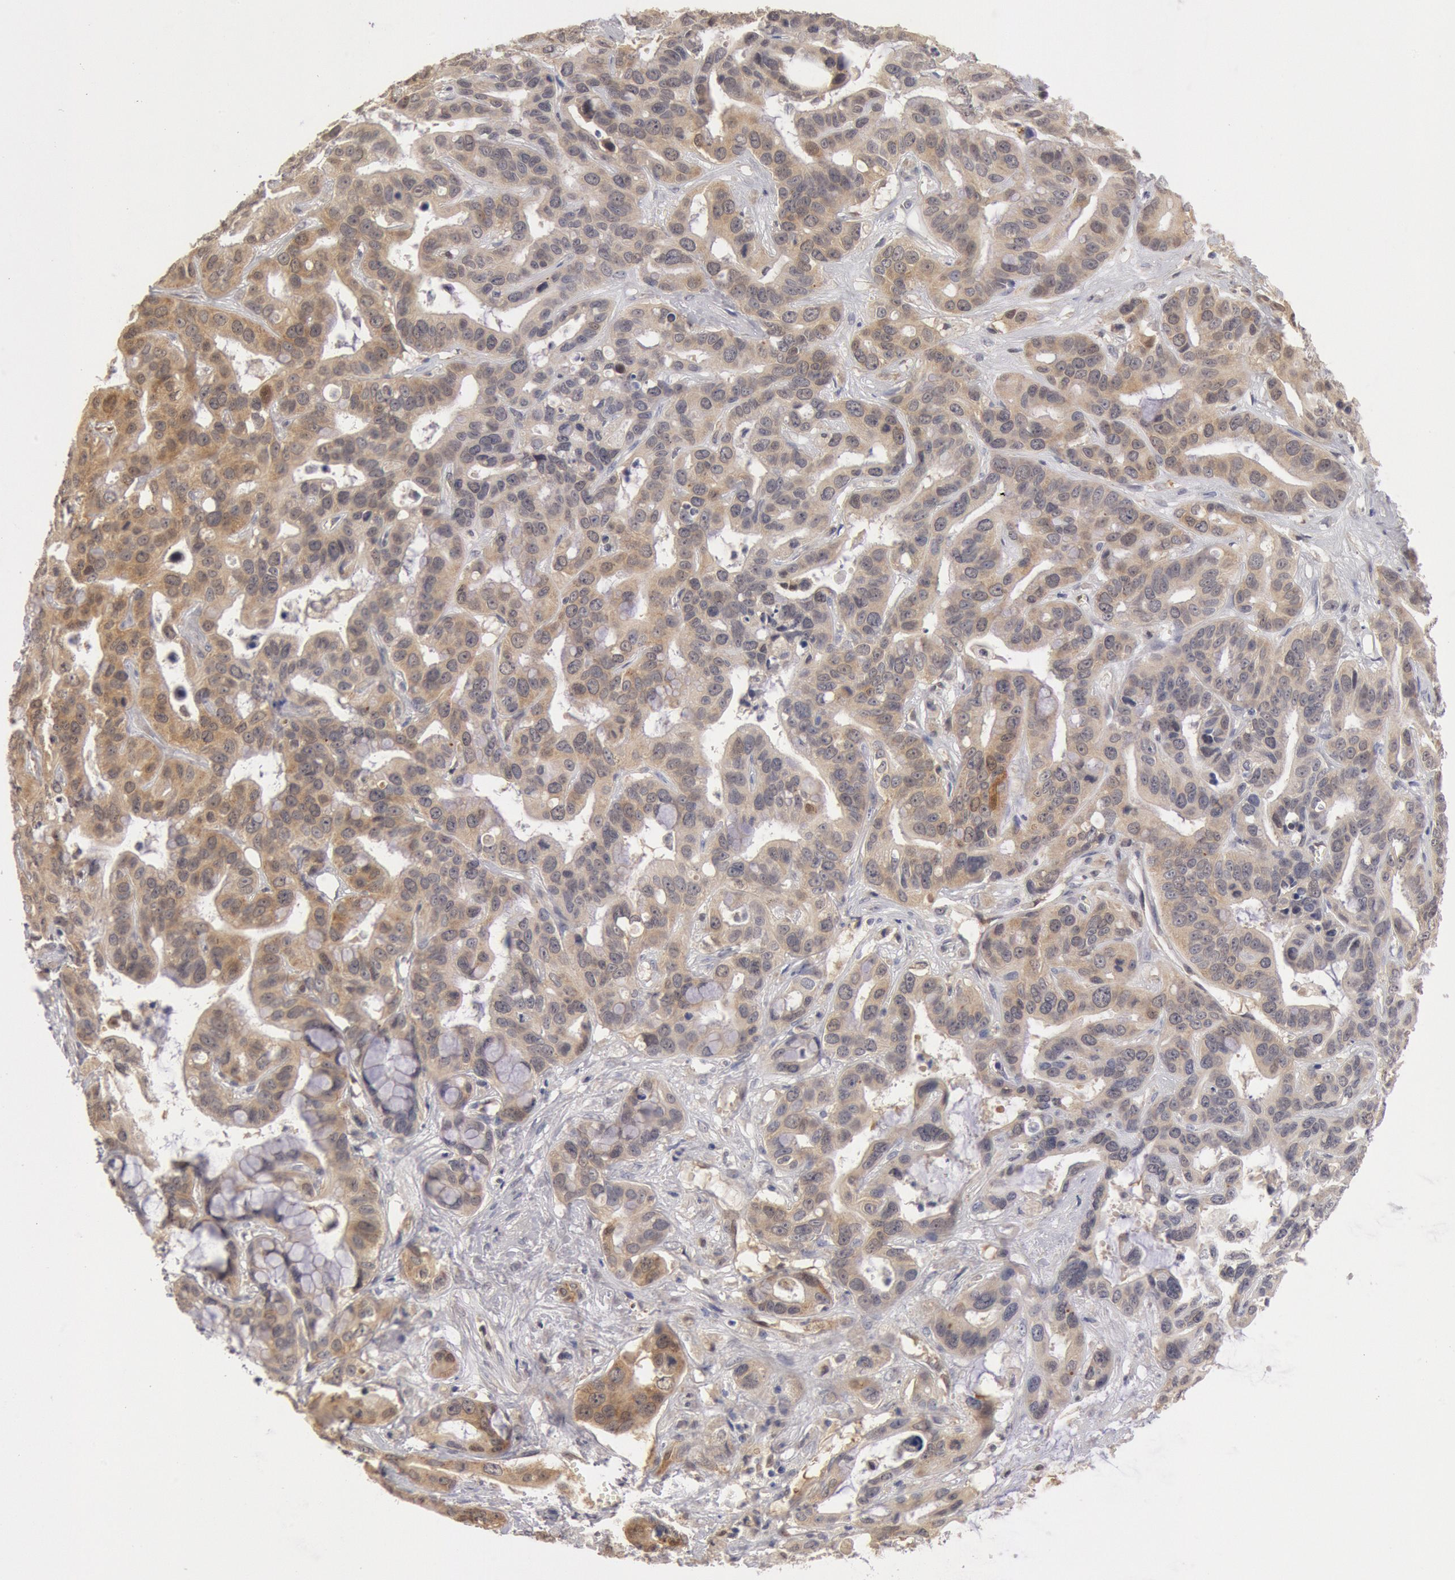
{"staining": {"intensity": "weak", "quantity": ">75%", "location": "cytoplasmic/membranous"}, "tissue": "liver cancer", "cell_type": "Tumor cells", "image_type": "cancer", "snomed": [{"axis": "morphology", "description": "Cholangiocarcinoma"}, {"axis": "topography", "description": "Liver"}], "caption": "High-power microscopy captured an immunohistochemistry (IHC) histopathology image of liver cholangiocarcinoma, revealing weak cytoplasmic/membranous positivity in about >75% of tumor cells.", "gene": "DNAJA1", "patient": {"sex": "female", "age": 65}}